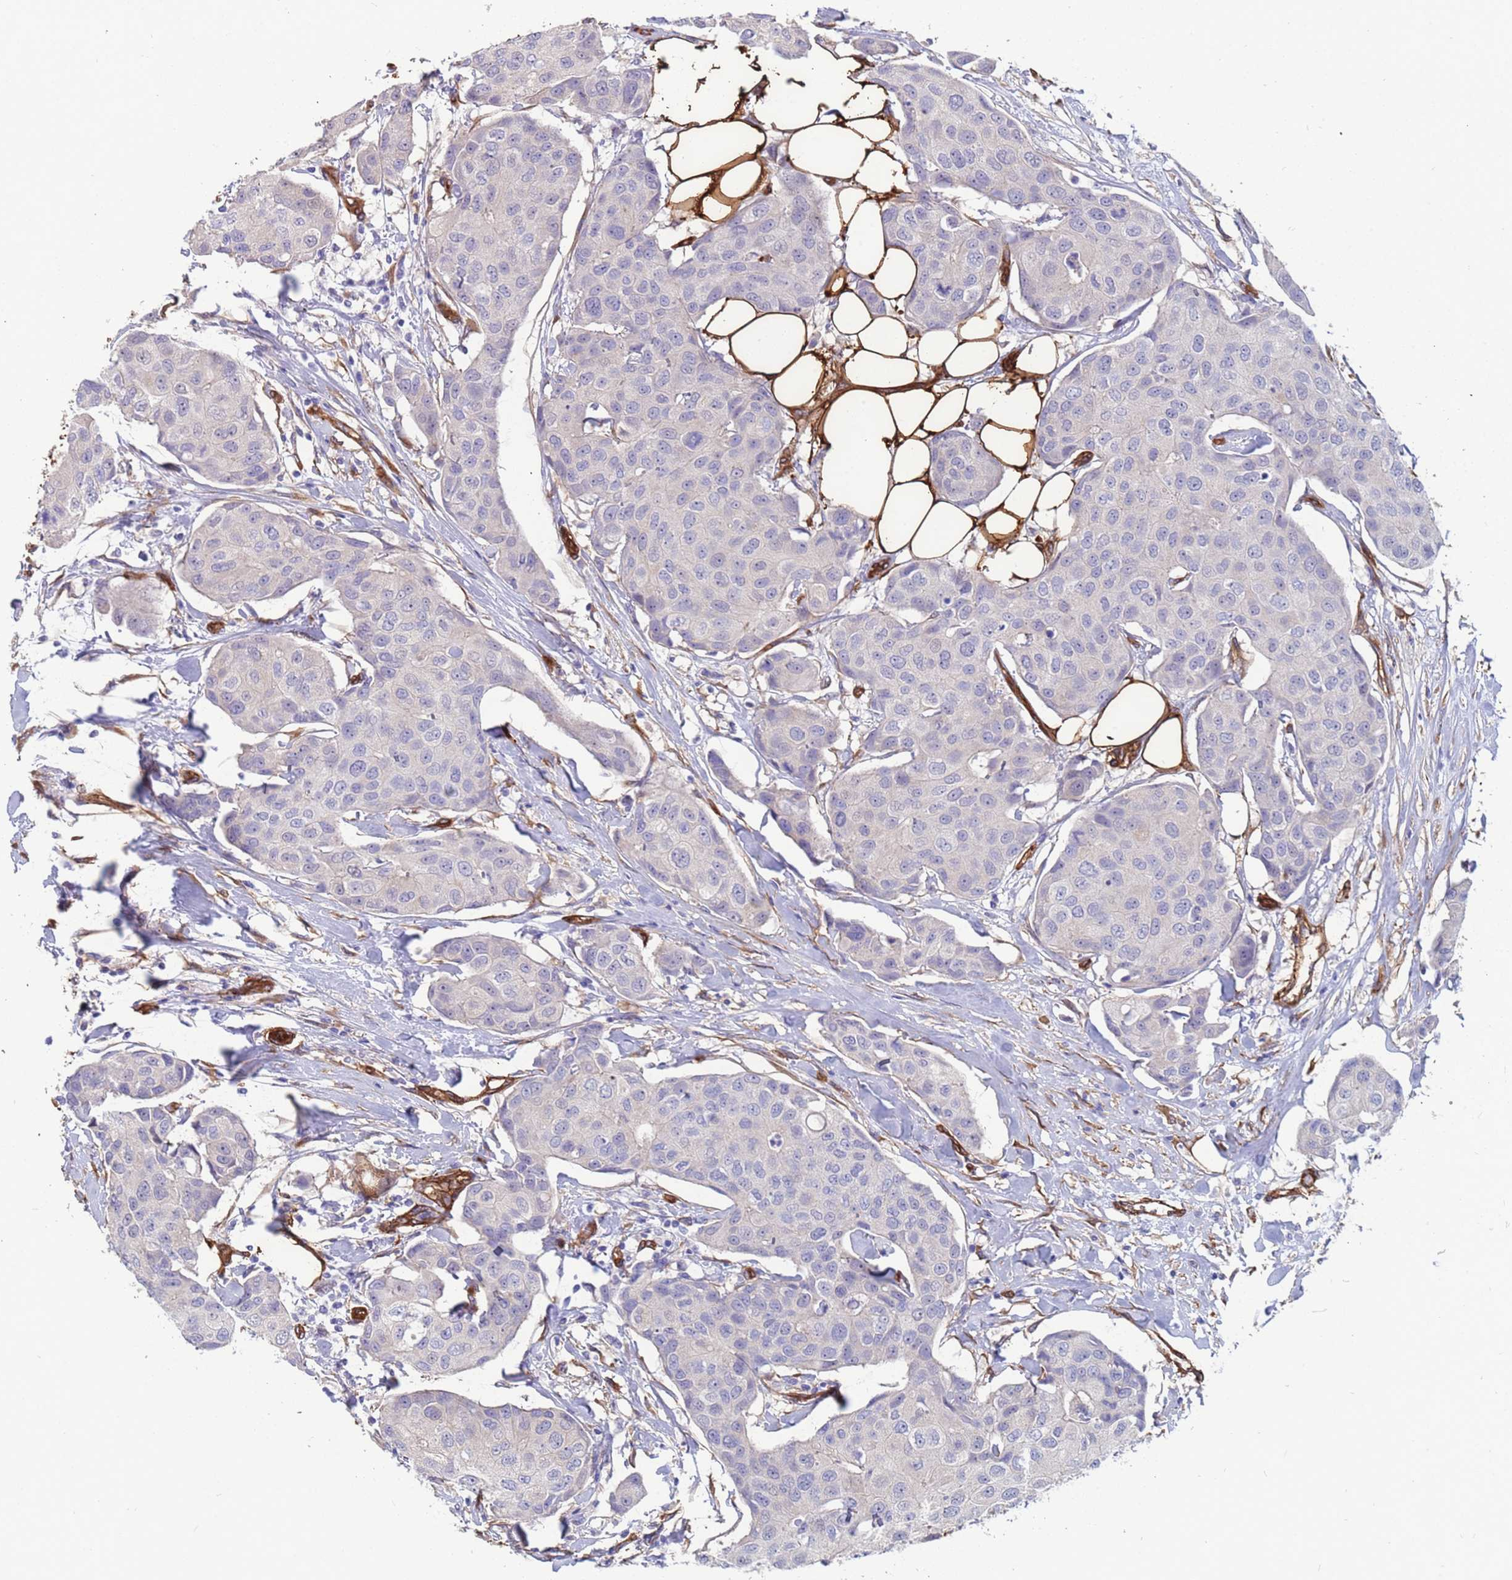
{"staining": {"intensity": "negative", "quantity": "none", "location": "none"}, "tissue": "breast cancer", "cell_type": "Tumor cells", "image_type": "cancer", "snomed": [{"axis": "morphology", "description": "Duct carcinoma"}, {"axis": "topography", "description": "Breast"}, {"axis": "topography", "description": "Lymph node"}], "caption": "Intraductal carcinoma (breast) was stained to show a protein in brown. There is no significant staining in tumor cells.", "gene": "EHD2", "patient": {"sex": "female", "age": 80}}